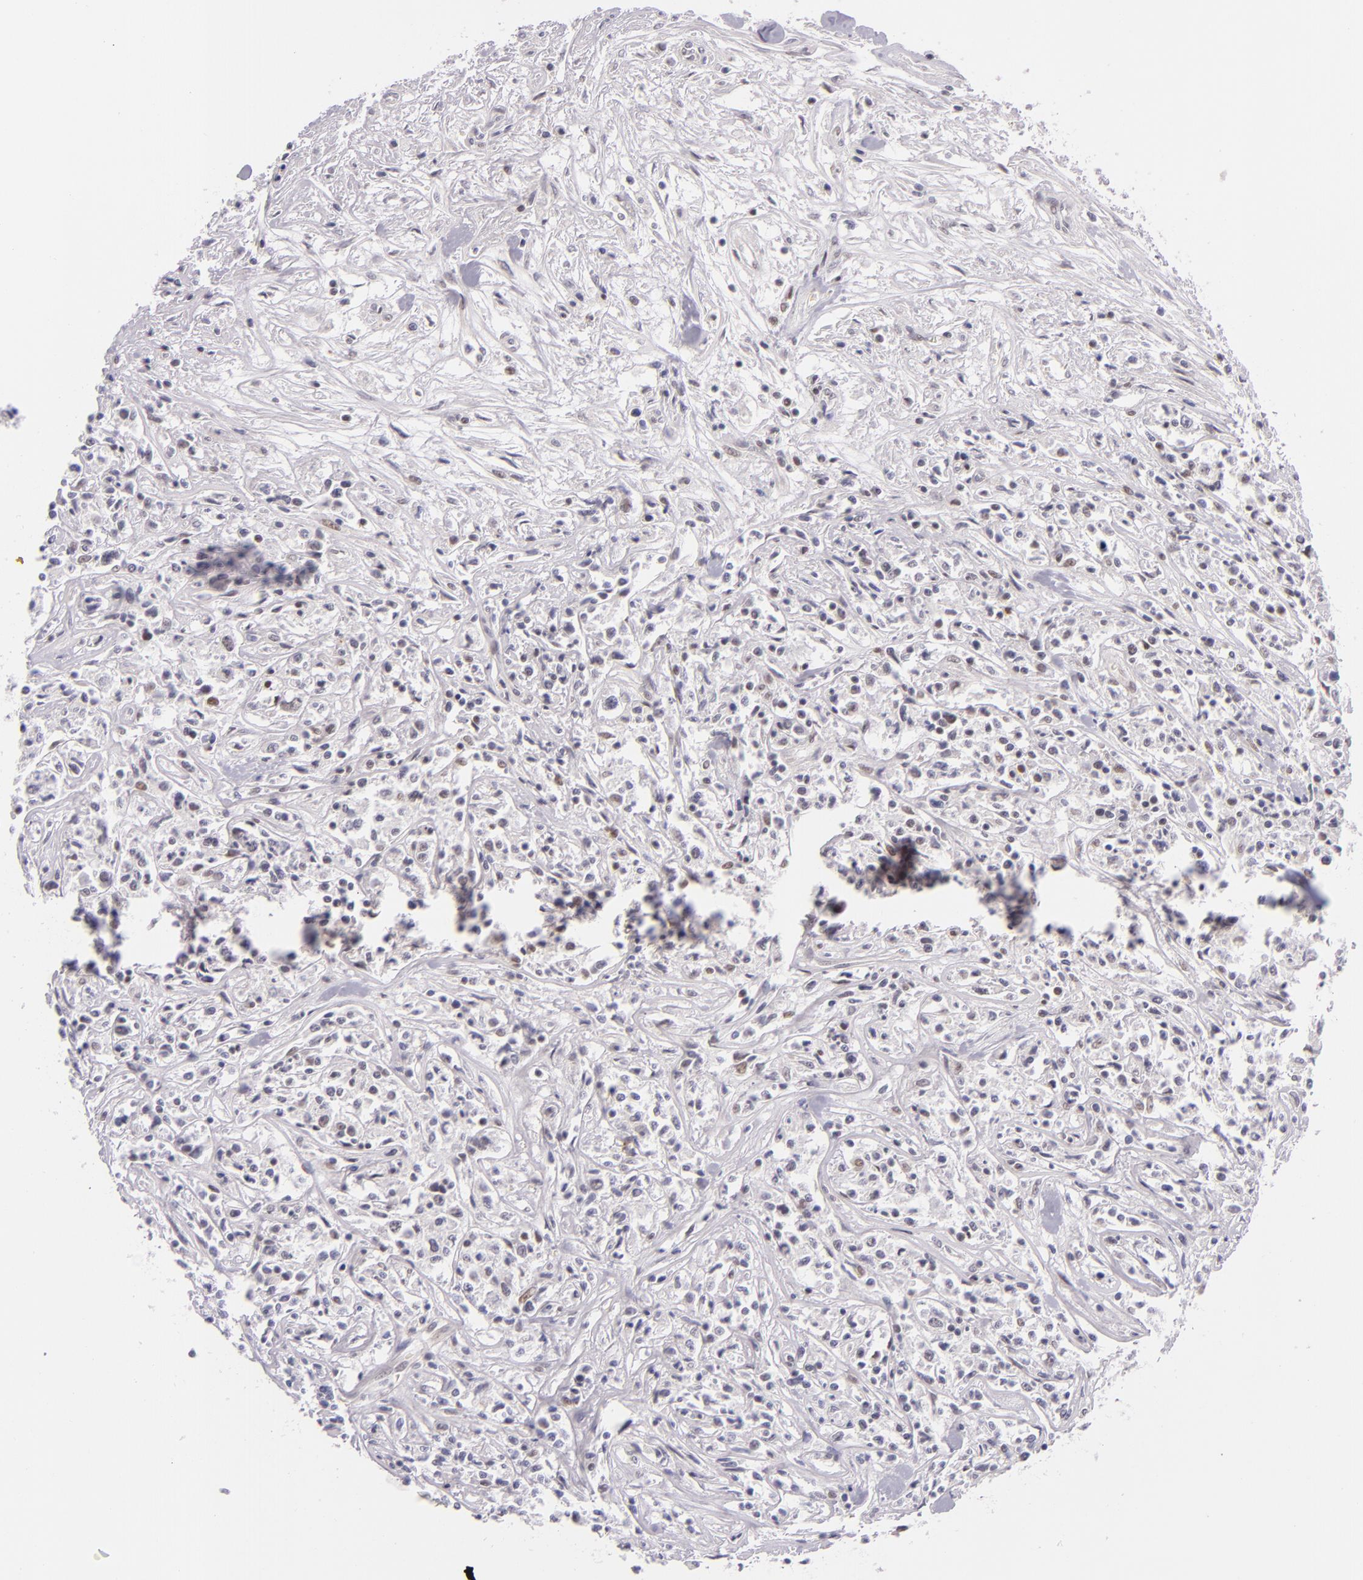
{"staining": {"intensity": "negative", "quantity": "none", "location": "none"}, "tissue": "lymphoma", "cell_type": "Tumor cells", "image_type": "cancer", "snomed": [{"axis": "morphology", "description": "Malignant lymphoma, non-Hodgkin's type, Low grade"}, {"axis": "topography", "description": "Small intestine"}], "caption": "Malignant lymphoma, non-Hodgkin's type (low-grade) was stained to show a protein in brown. There is no significant staining in tumor cells.", "gene": "BCL3", "patient": {"sex": "female", "age": 59}}